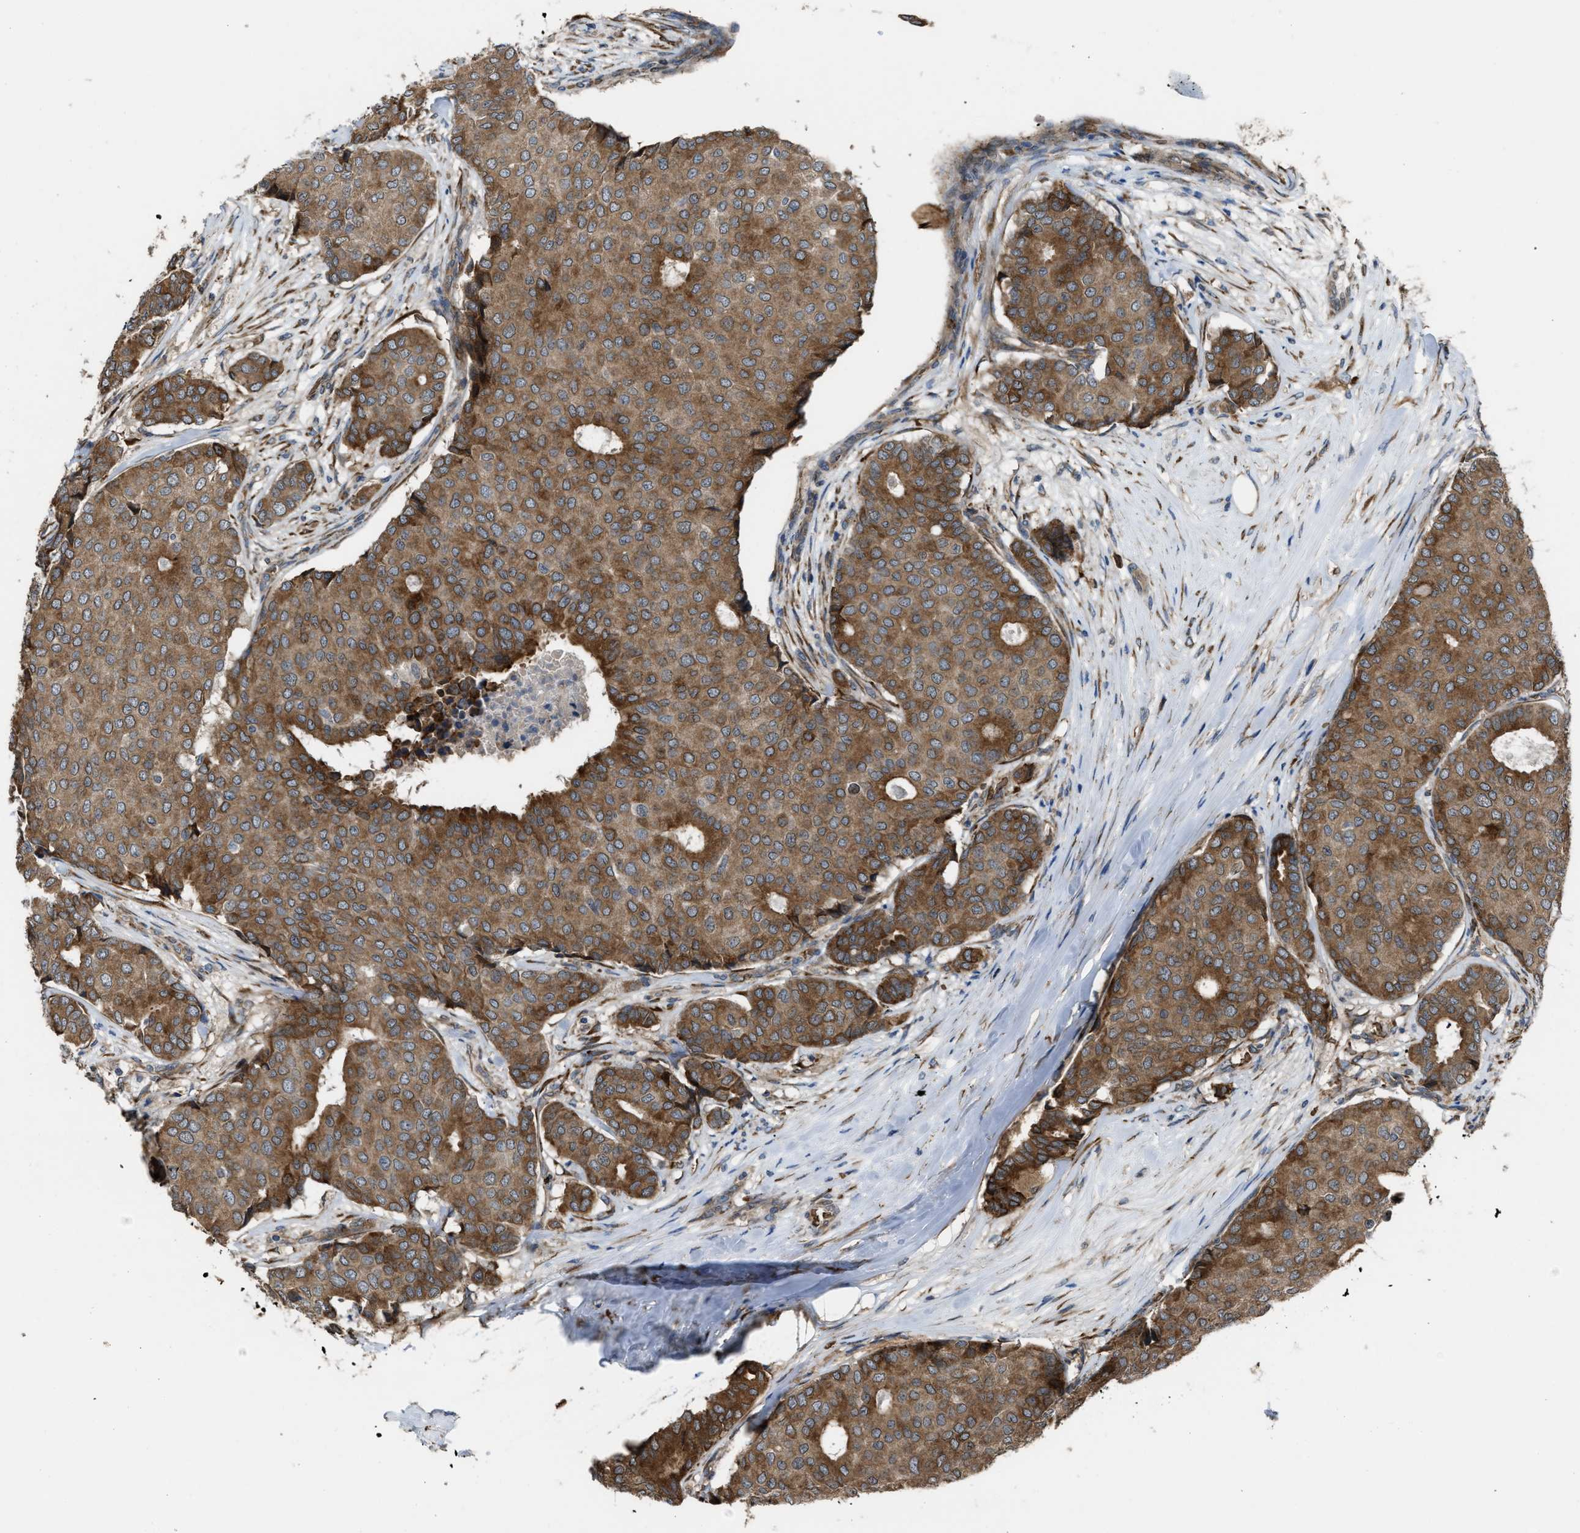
{"staining": {"intensity": "moderate", "quantity": ">75%", "location": "cytoplasmic/membranous"}, "tissue": "breast cancer", "cell_type": "Tumor cells", "image_type": "cancer", "snomed": [{"axis": "morphology", "description": "Duct carcinoma"}, {"axis": "topography", "description": "Breast"}], "caption": "Immunohistochemical staining of breast intraductal carcinoma demonstrates medium levels of moderate cytoplasmic/membranous protein expression in about >75% of tumor cells.", "gene": "SELENOM", "patient": {"sex": "female", "age": 75}}